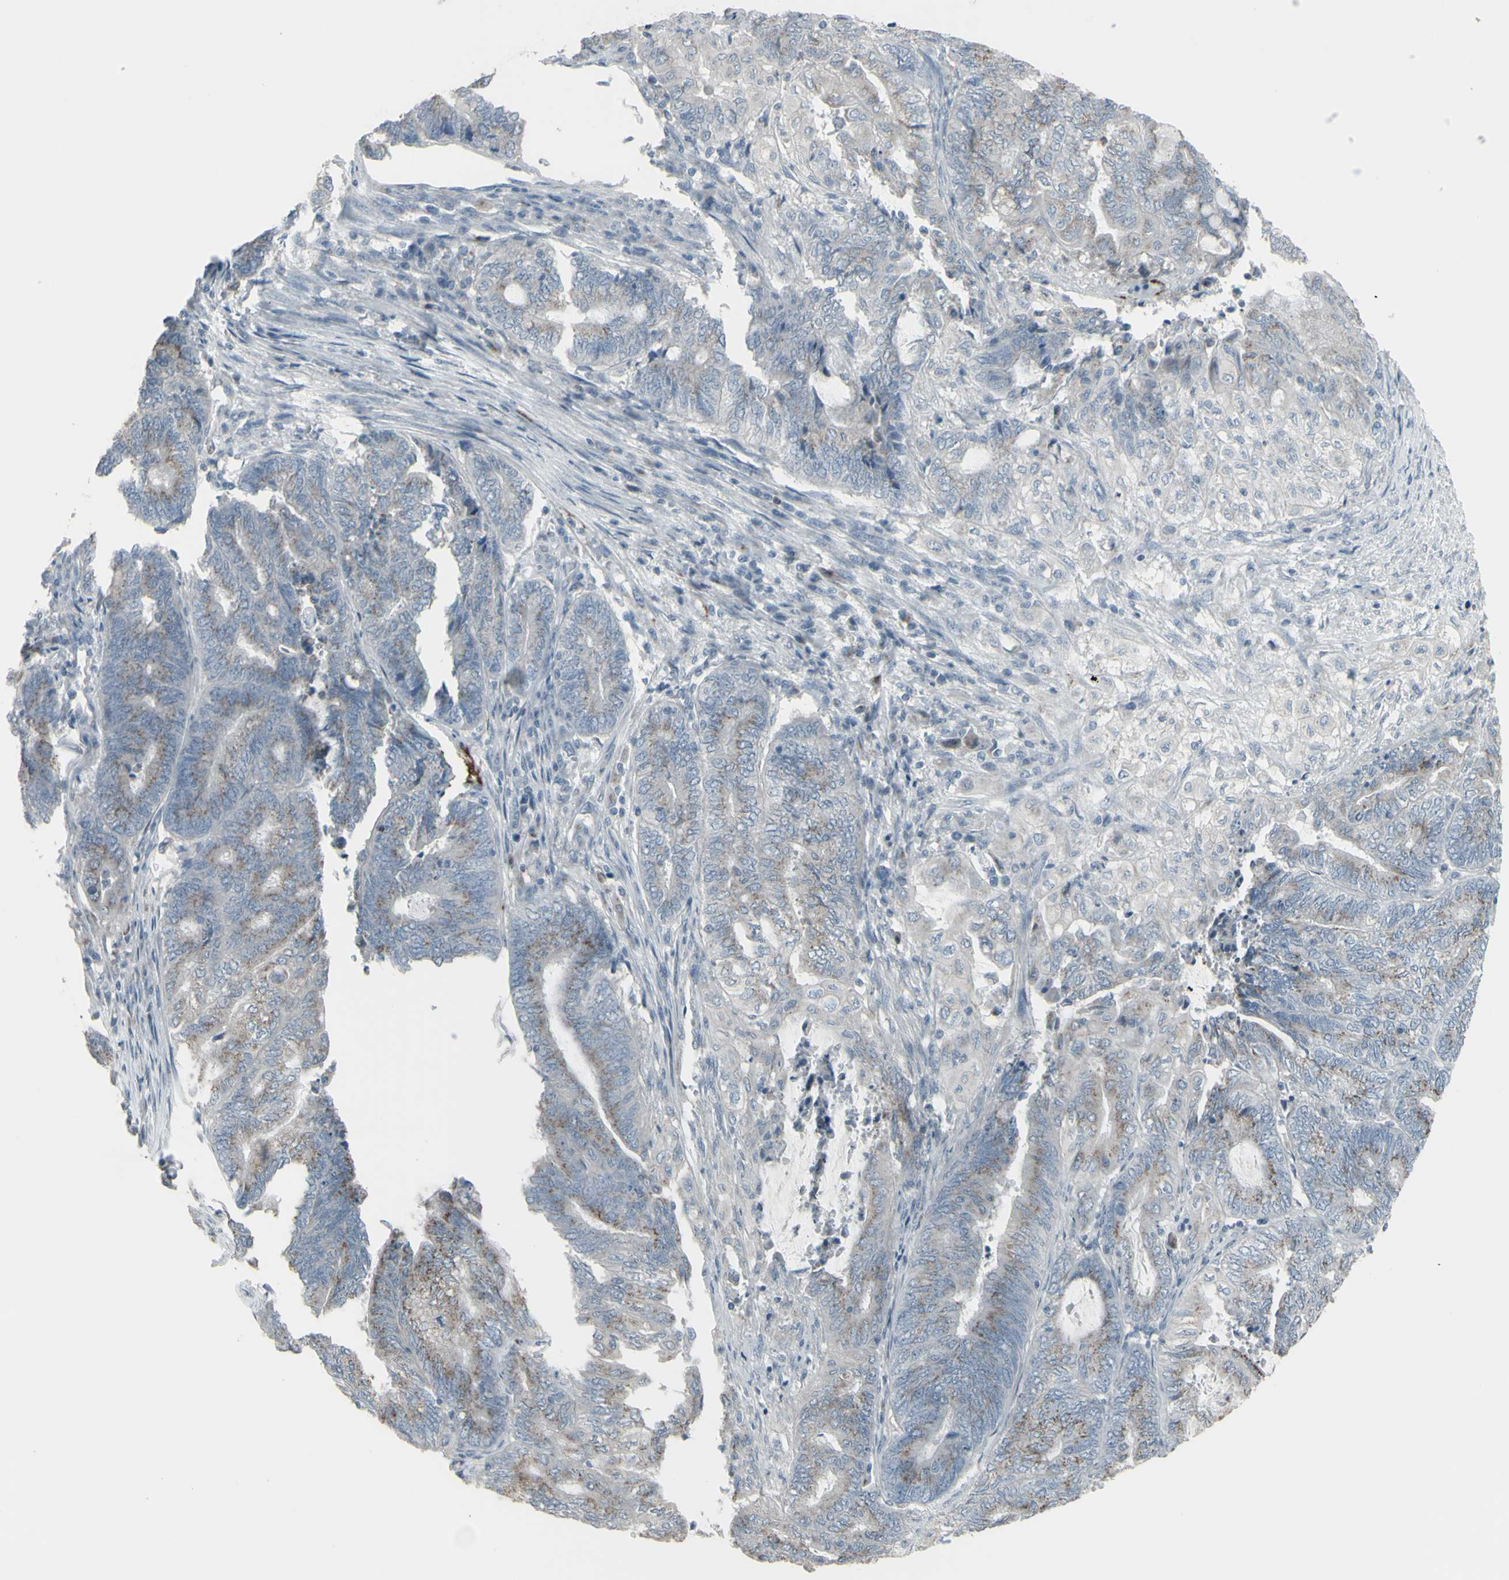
{"staining": {"intensity": "weak", "quantity": "25%-75%", "location": "cytoplasmic/membranous"}, "tissue": "endometrial cancer", "cell_type": "Tumor cells", "image_type": "cancer", "snomed": [{"axis": "morphology", "description": "Adenocarcinoma, NOS"}, {"axis": "topography", "description": "Uterus"}, {"axis": "topography", "description": "Endometrium"}], "caption": "Immunohistochemistry (IHC) image of neoplastic tissue: adenocarcinoma (endometrial) stained using immunohistochemistry (IHC) demonstrates low levels of weak protein expression localized specifically in the cytoplasmic/membranous of tumor cells, appearing as a cytoplasmic/membranous brown color.", "gene": "CD79B", "patient": {"sex": "female", "age": 70}}